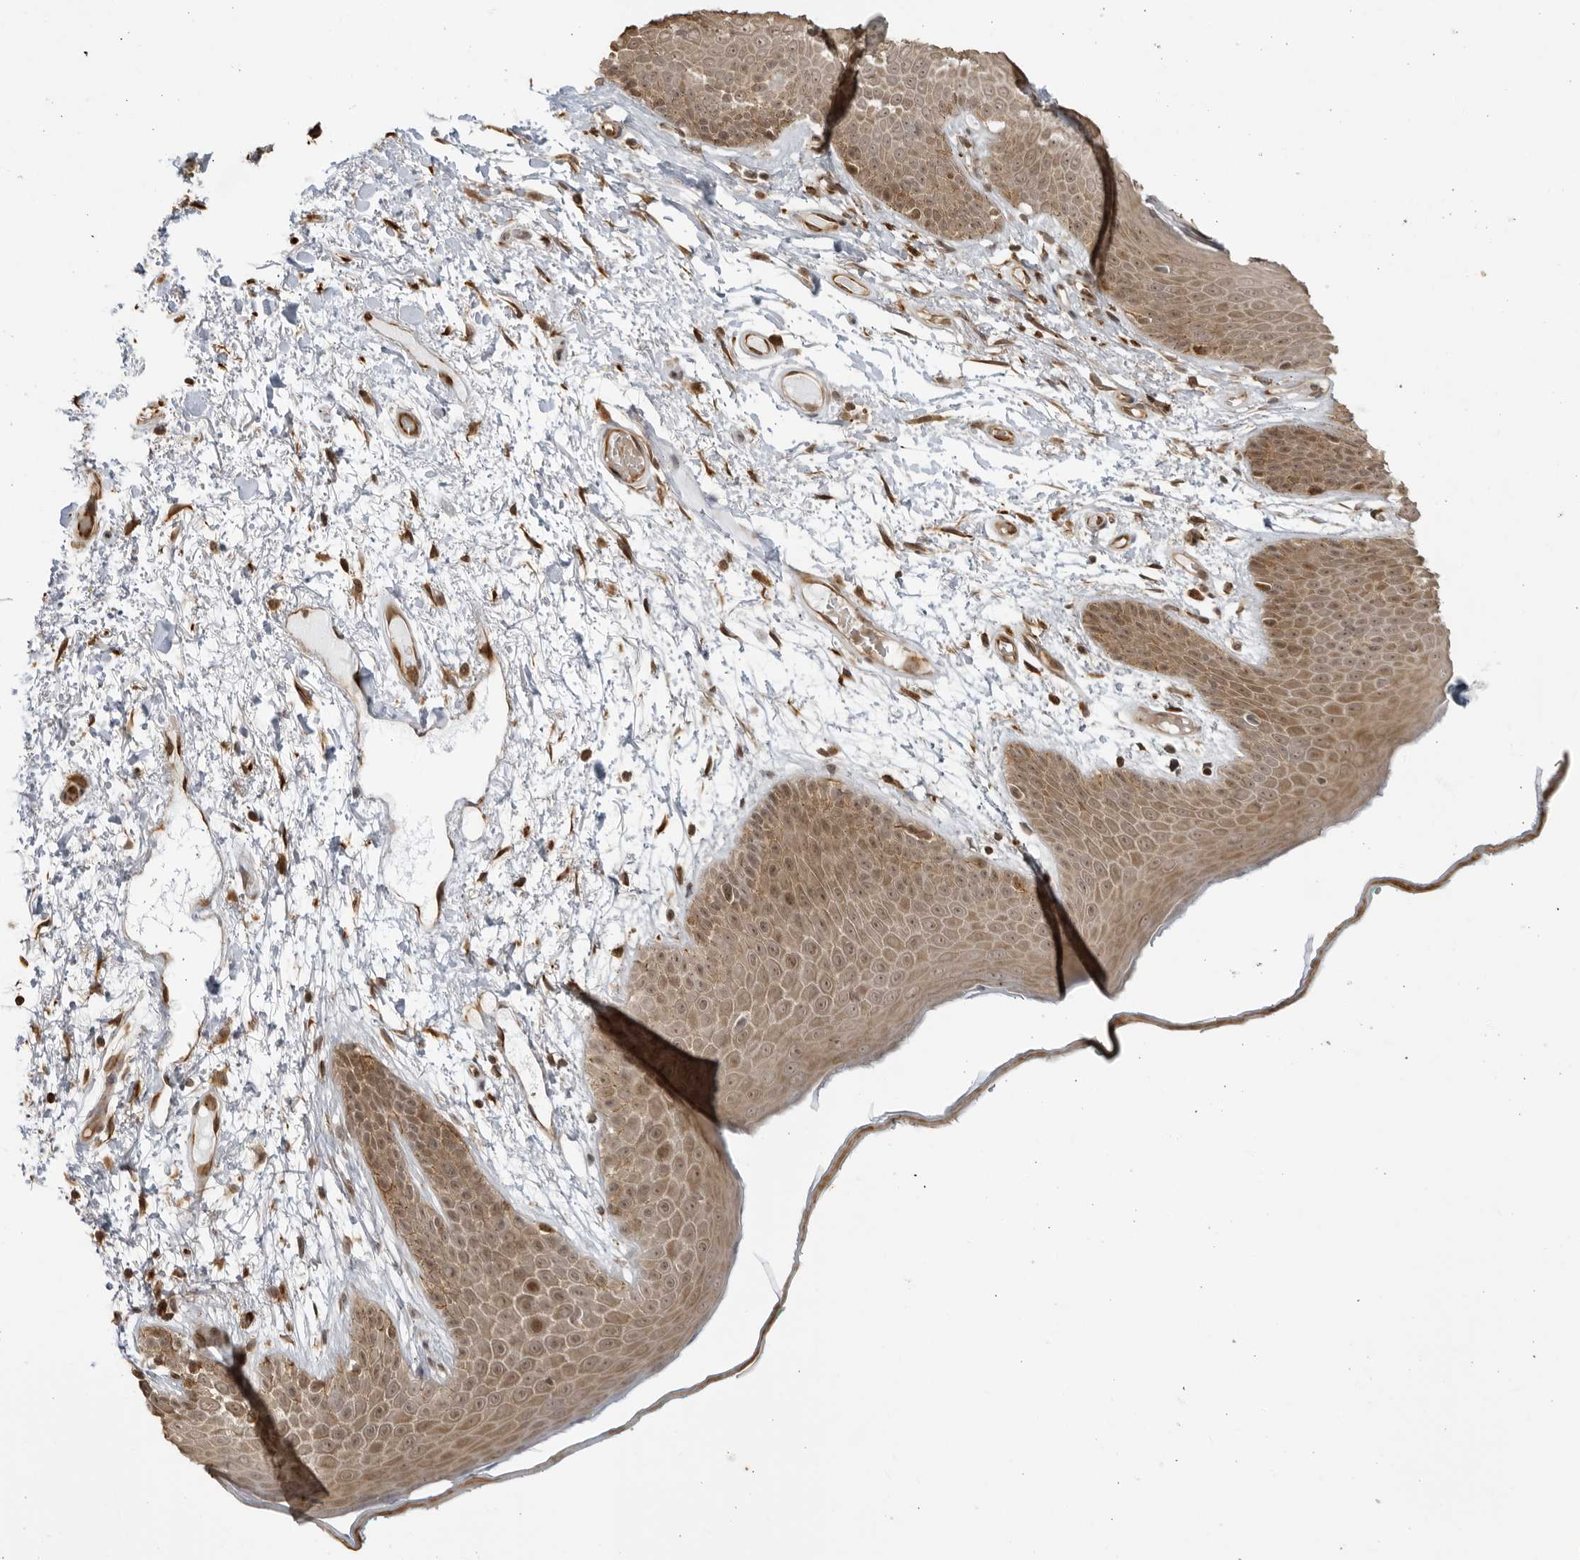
{"staining": {"intensity": "moderate", "quantity": ">75%", "location": "cytoplasmic/membranous,nuclear"}, "tissue": "skin", "cell_type": "Epidermal cells", "image_type": "normal", "snomed": [{"axis": "morphology", "description": "Normal tissue, NOS"}, {"axis": "topography", "description": "Anal"}], "caption": "An immunohistochemistry histopathology image of benign tissue is shown. Protein staining in brown highlights moderate cytoplasmic/membranous,nuclear positivity in skin within epidermal cells. (Brightfield microscopy of DAB IHC at high magnification).", "gene": "TCF21", "patient": {"sex": "male", "age": 74}}